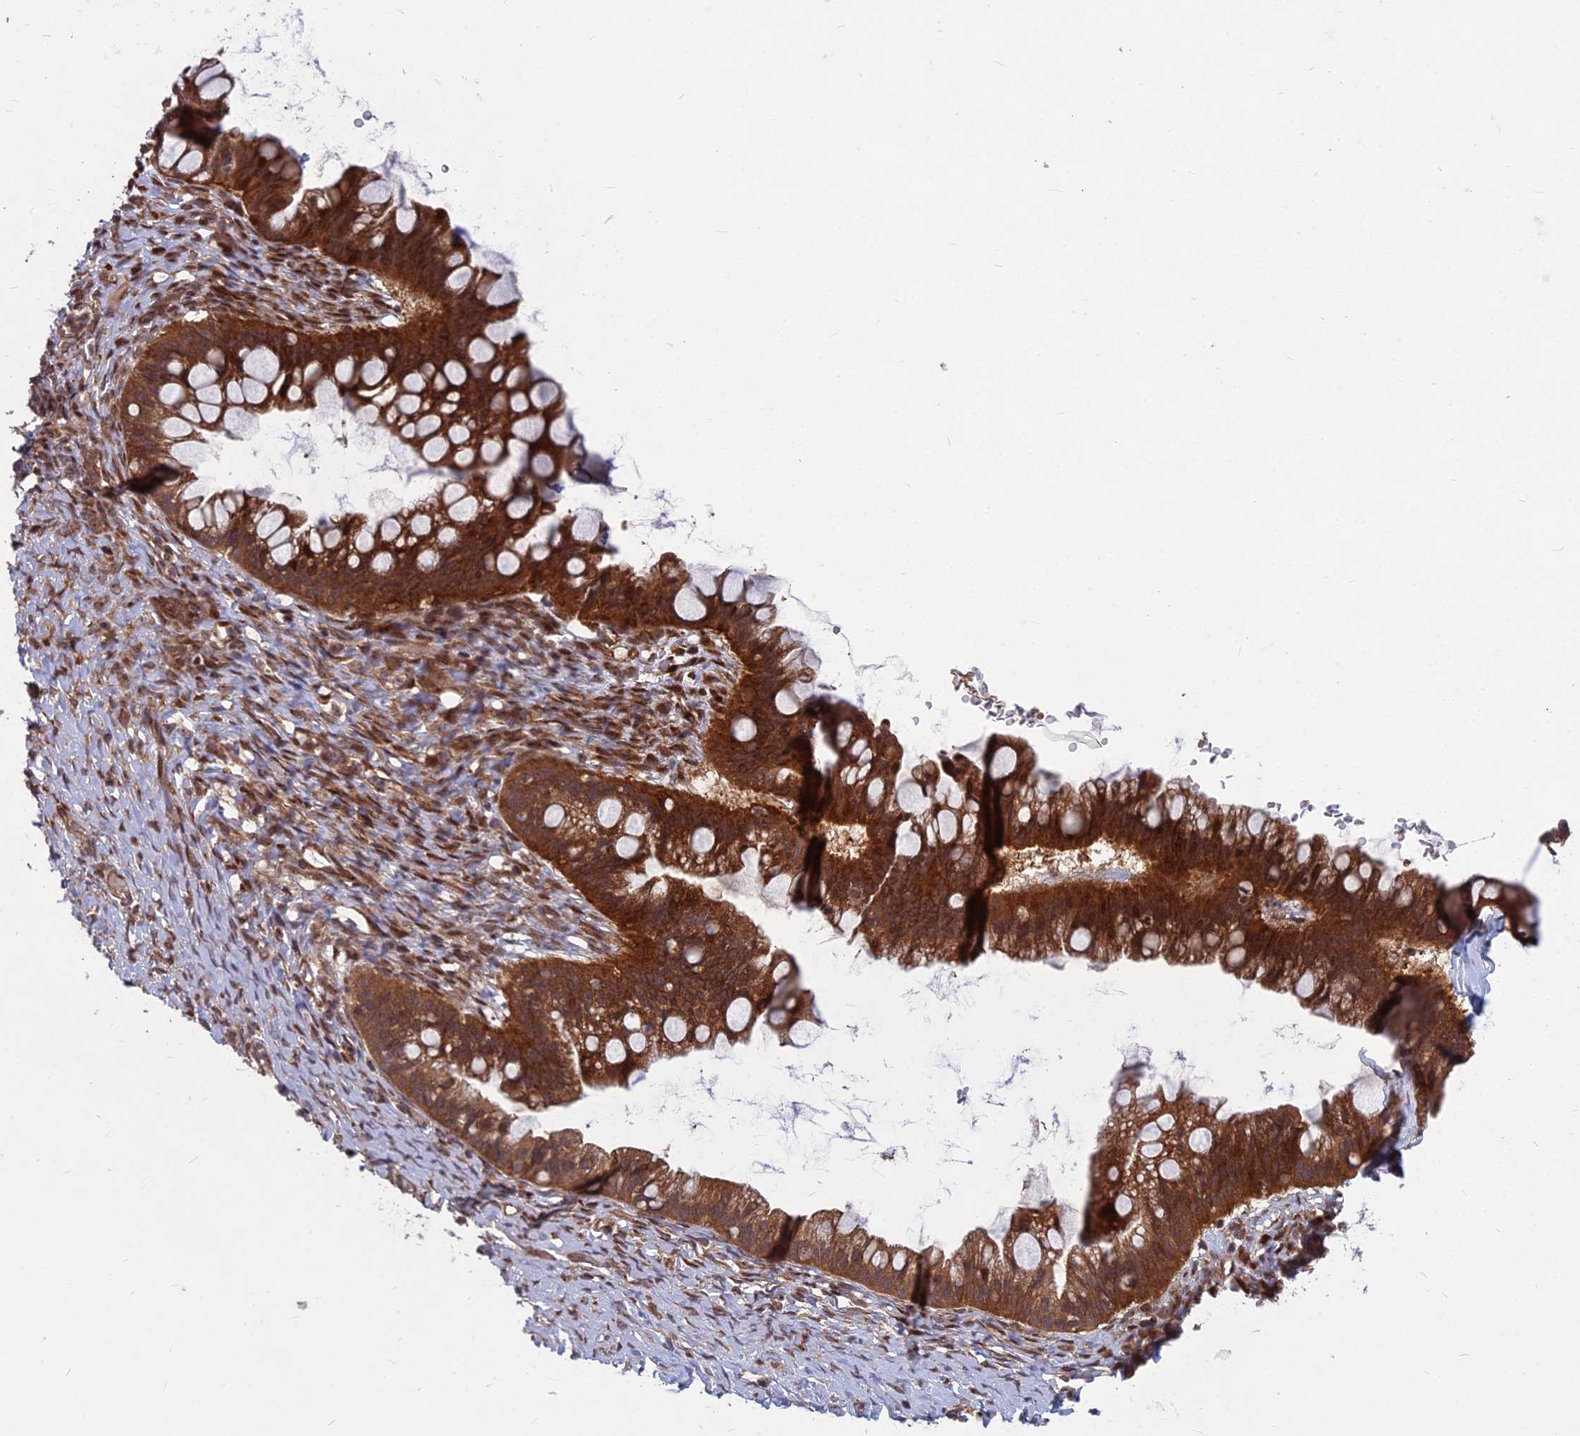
{"staining": {"intensity": "strong", "quantity": ">75%", "location": "cytoplasmic/membranous"}, "tissue": "ovarian cancer", "cell_type": "Tumor cells", "image_type": "cancer", "snomed": [{"axis": "morphology", "description": "Cystadenocarcinoma, mucinous, NOS"}, {"axis": "topography", "description": "Ovary"}], "caption": "Protein staining by immunohistochemistry (IHC) demonstrates strong cytoplasmic/membranous expression in approximately >75% of tumor cells in ovarian cancer (mucinous cystadenocarcinoma).", "gene": "MFSD8", "patient": {"sex": "female", "age": 73}}